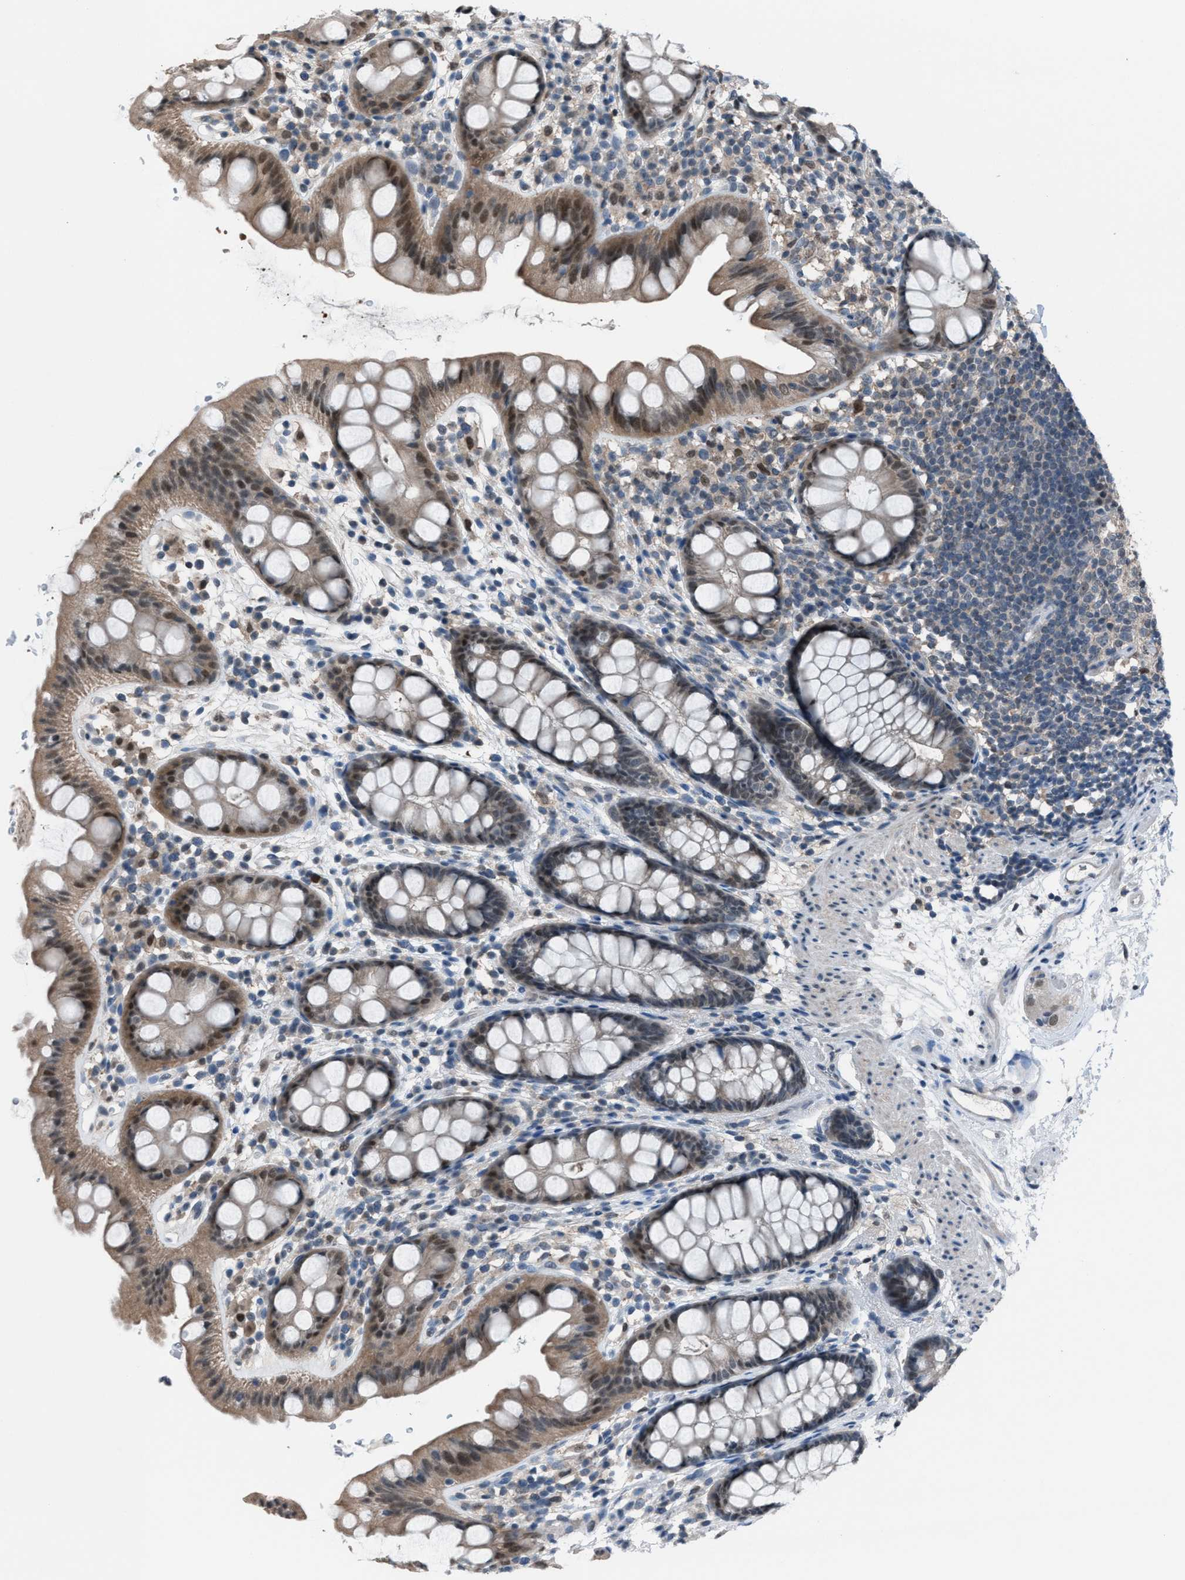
{"staining": {"intensity": "moderate", "quantity": "25%-75%", "location": "cytoplasmic/membranous,nuclear"}, "tissue": "rectum", "cell_type": "Glandular cells", "image_type": "normal", "snomed": [{"axis": "morphology", "description": "Normal tissue, NOS"}, {"axis": "topography", "description": "Rectum"}], "caption": "Protein expression analysis of benign human rectum reveals moderate cytoplasmic/membranous,nuclear positivity in about 25%-75% of glandular cells. (DAB (3,3'-diaminobenzidine) IHC, brown staining for protein, blue staining for nuclei).", "gene": "ZNF276", "patient": {"sex": "female", "age": 65}}